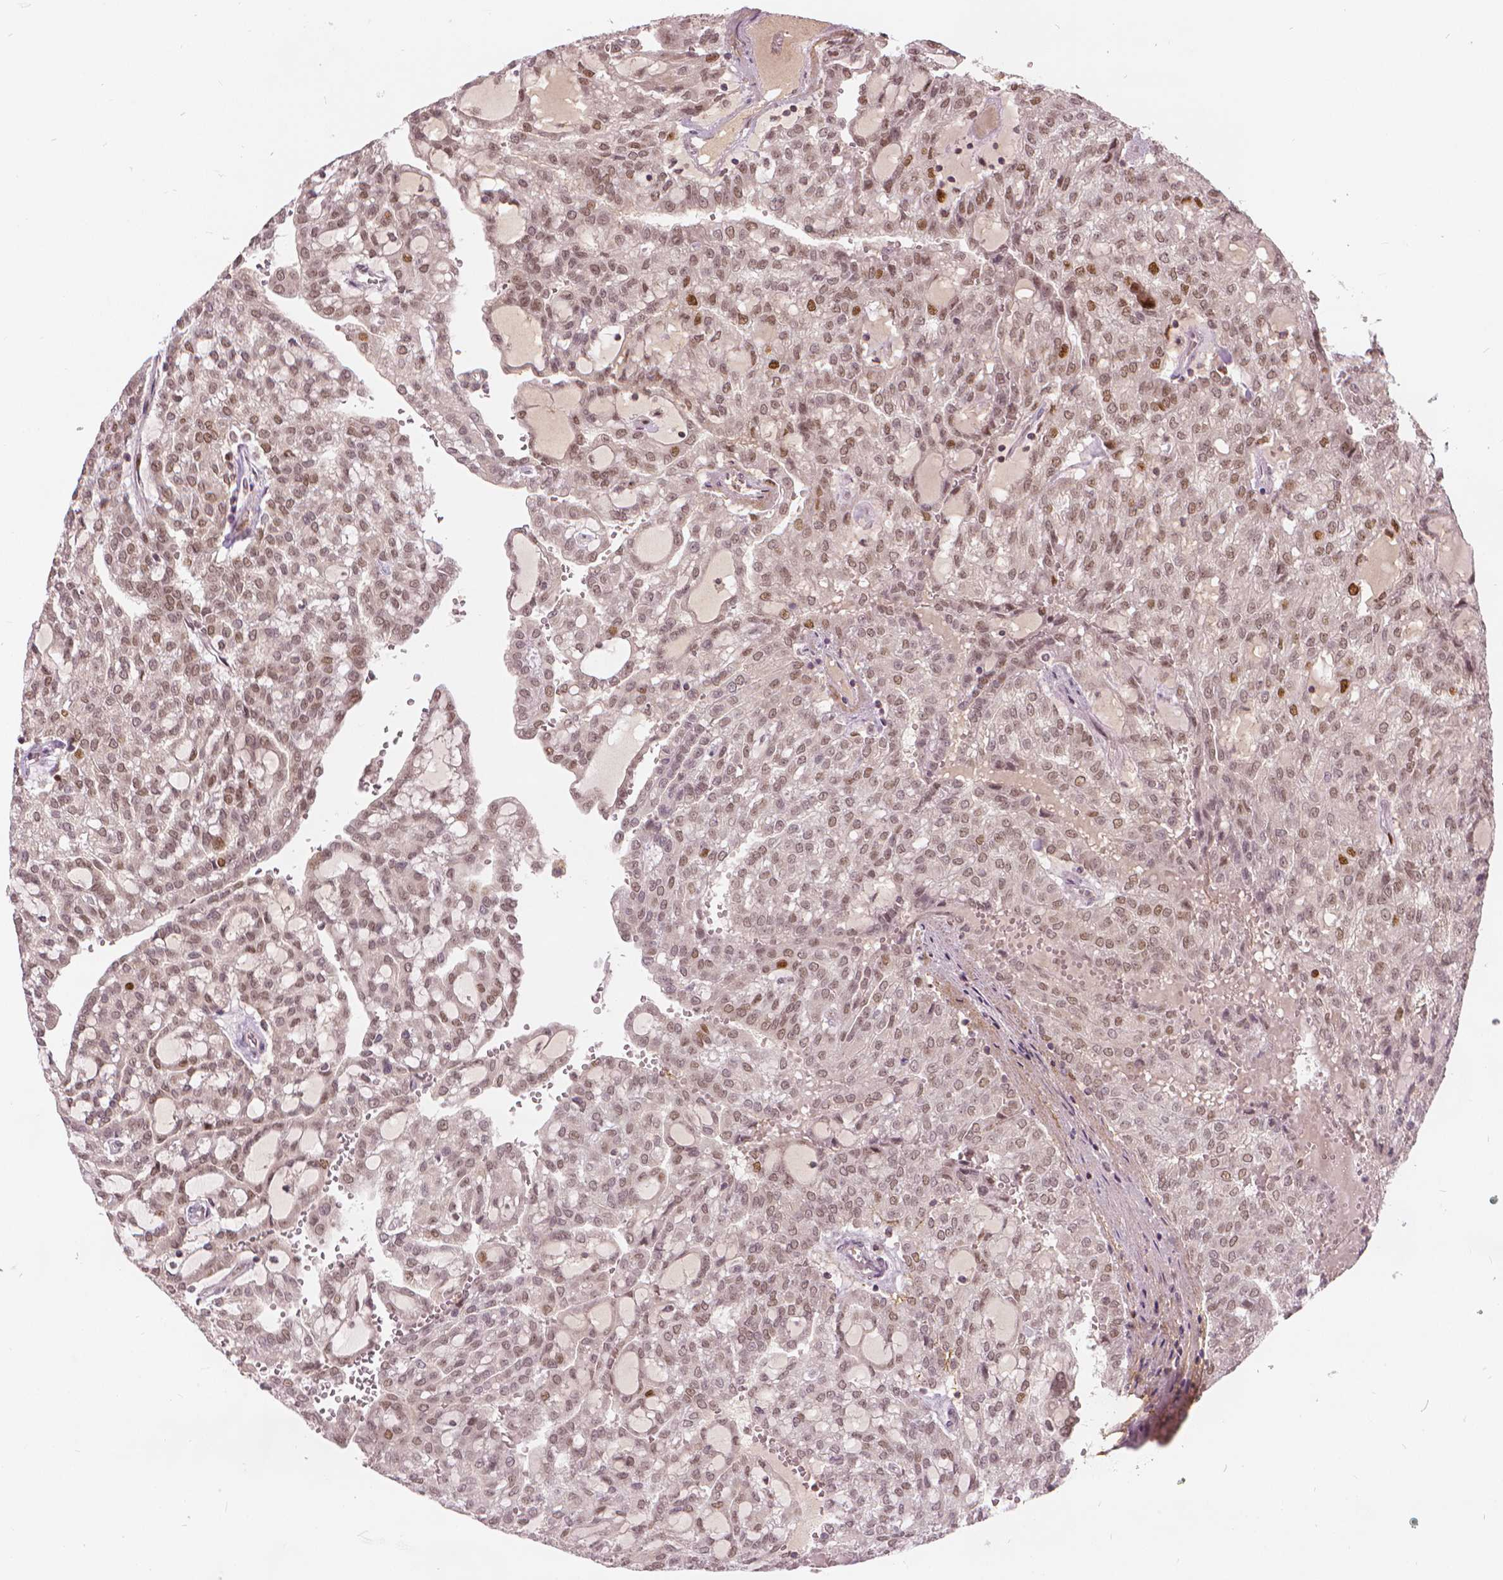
{"staining": {"intensity": "moderate", "quantity": "<25%", "location": "nuclear"}, "tissue": "renal cancer", "cell_type": "Tumor cells", "image_type": "cancer", "snomed": [{"axis": "morphology", "description": "Adenocarcinoma, NOS"}, {"axis": "topography", "description": "Kidney"}], "caption": "Human renal cancer (adenocarcinoma) stained with a brown dye demonstrates moderate nuclear positive staining in about <25% of tumor cells.", "gene": "NSD2", "patient": {"sex": "male", "age": 63}}